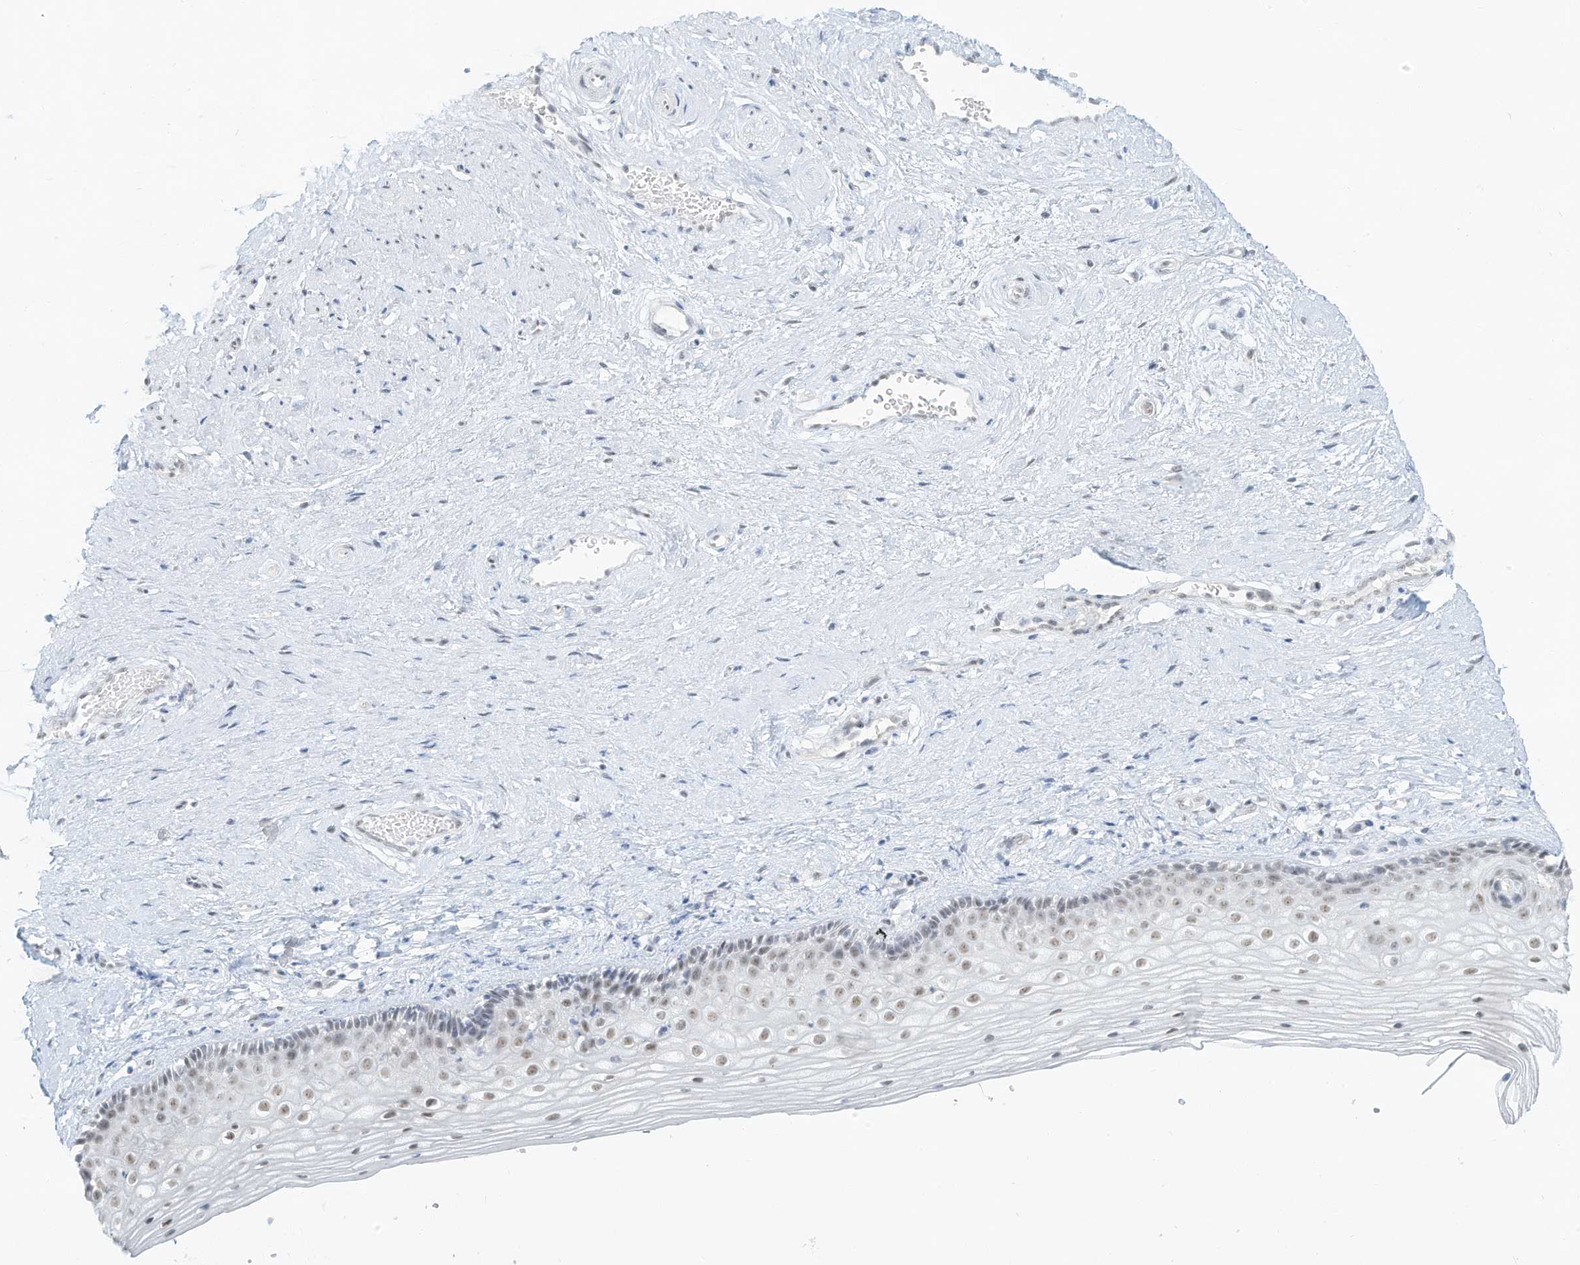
{"staining": {"intensity": "weak", "quantity": "<25%", "location": "nuclear"}, "tissue": "vagina", "cell_type": "Squamous epithelial cells", "image_type": "normal", "snomed": [{"axis": "morphology", "description": "Normal tissue, NOS"}, {"axis": "topography", "description": "Vagina"}], "caption": "The histopathology image demonstrates no staining of squamous epithelial cells in unremarkable vagina. The staining was performed using DAB to visualize the protein expression in brown, while the nuclei were stained in blue with hematoxylin (Magnification: 20x).", "gene": "PGC", "patient": {"sex": "female", "age": 46}}